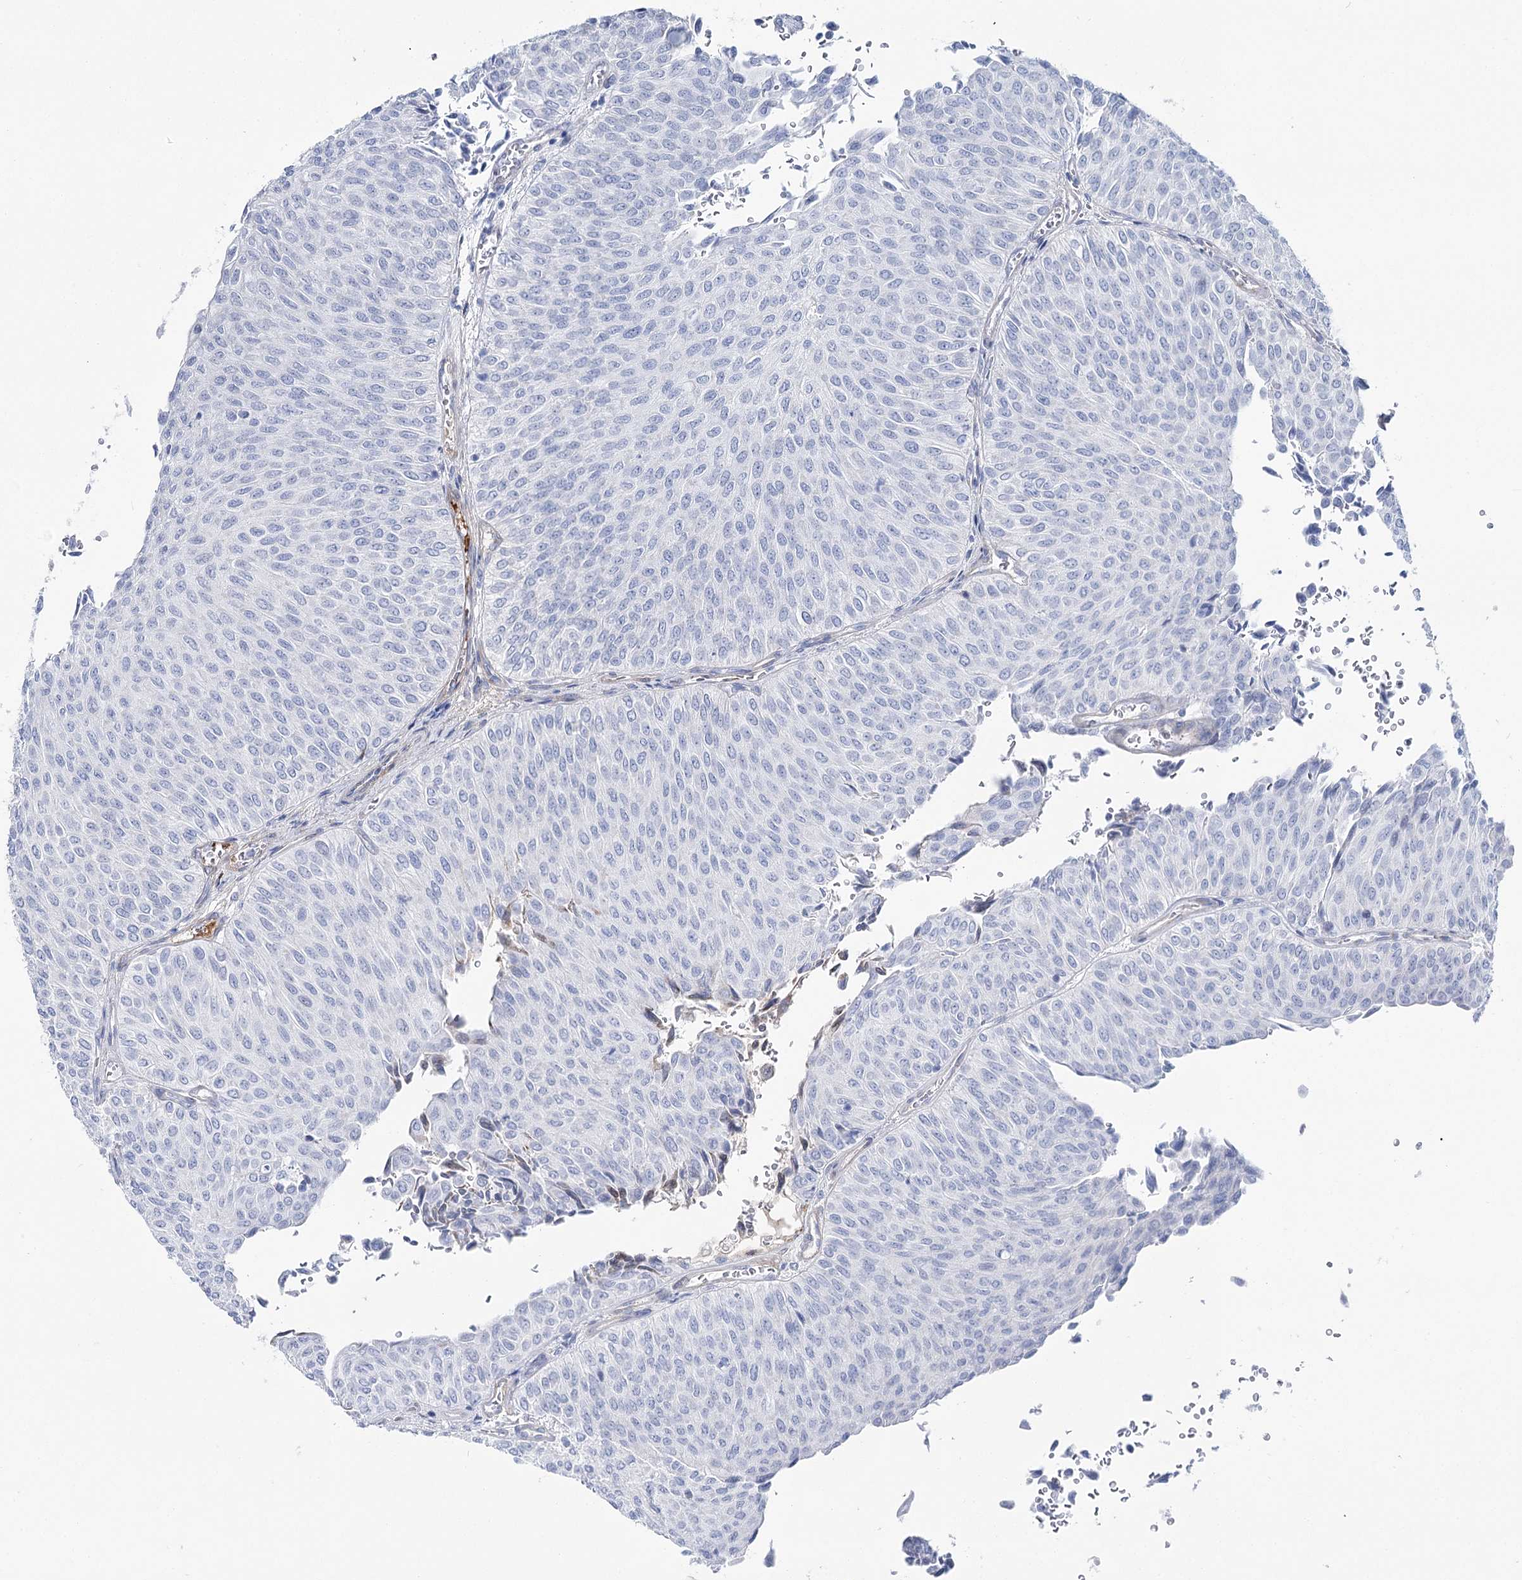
{"staining": {"intensity": "negative", "quantity": "none", "location": "none"}, "tissue": "urothelial cancer", "cell_type": "Tumor cells", "image_type": "cancer", "snomed": [{"axis": "morphology", "description": "Urothelial carcinoma, Low grade"}, {"axis": "topography", "description": "Urinary bladder"}], "caption": "Urothelial carcinoma (low-grade) was stained to show a protein in brown. There is no significant expression in tumor cells.", "gene": "ANKRD23", "patient": {"sex": "male", "age": 78}}